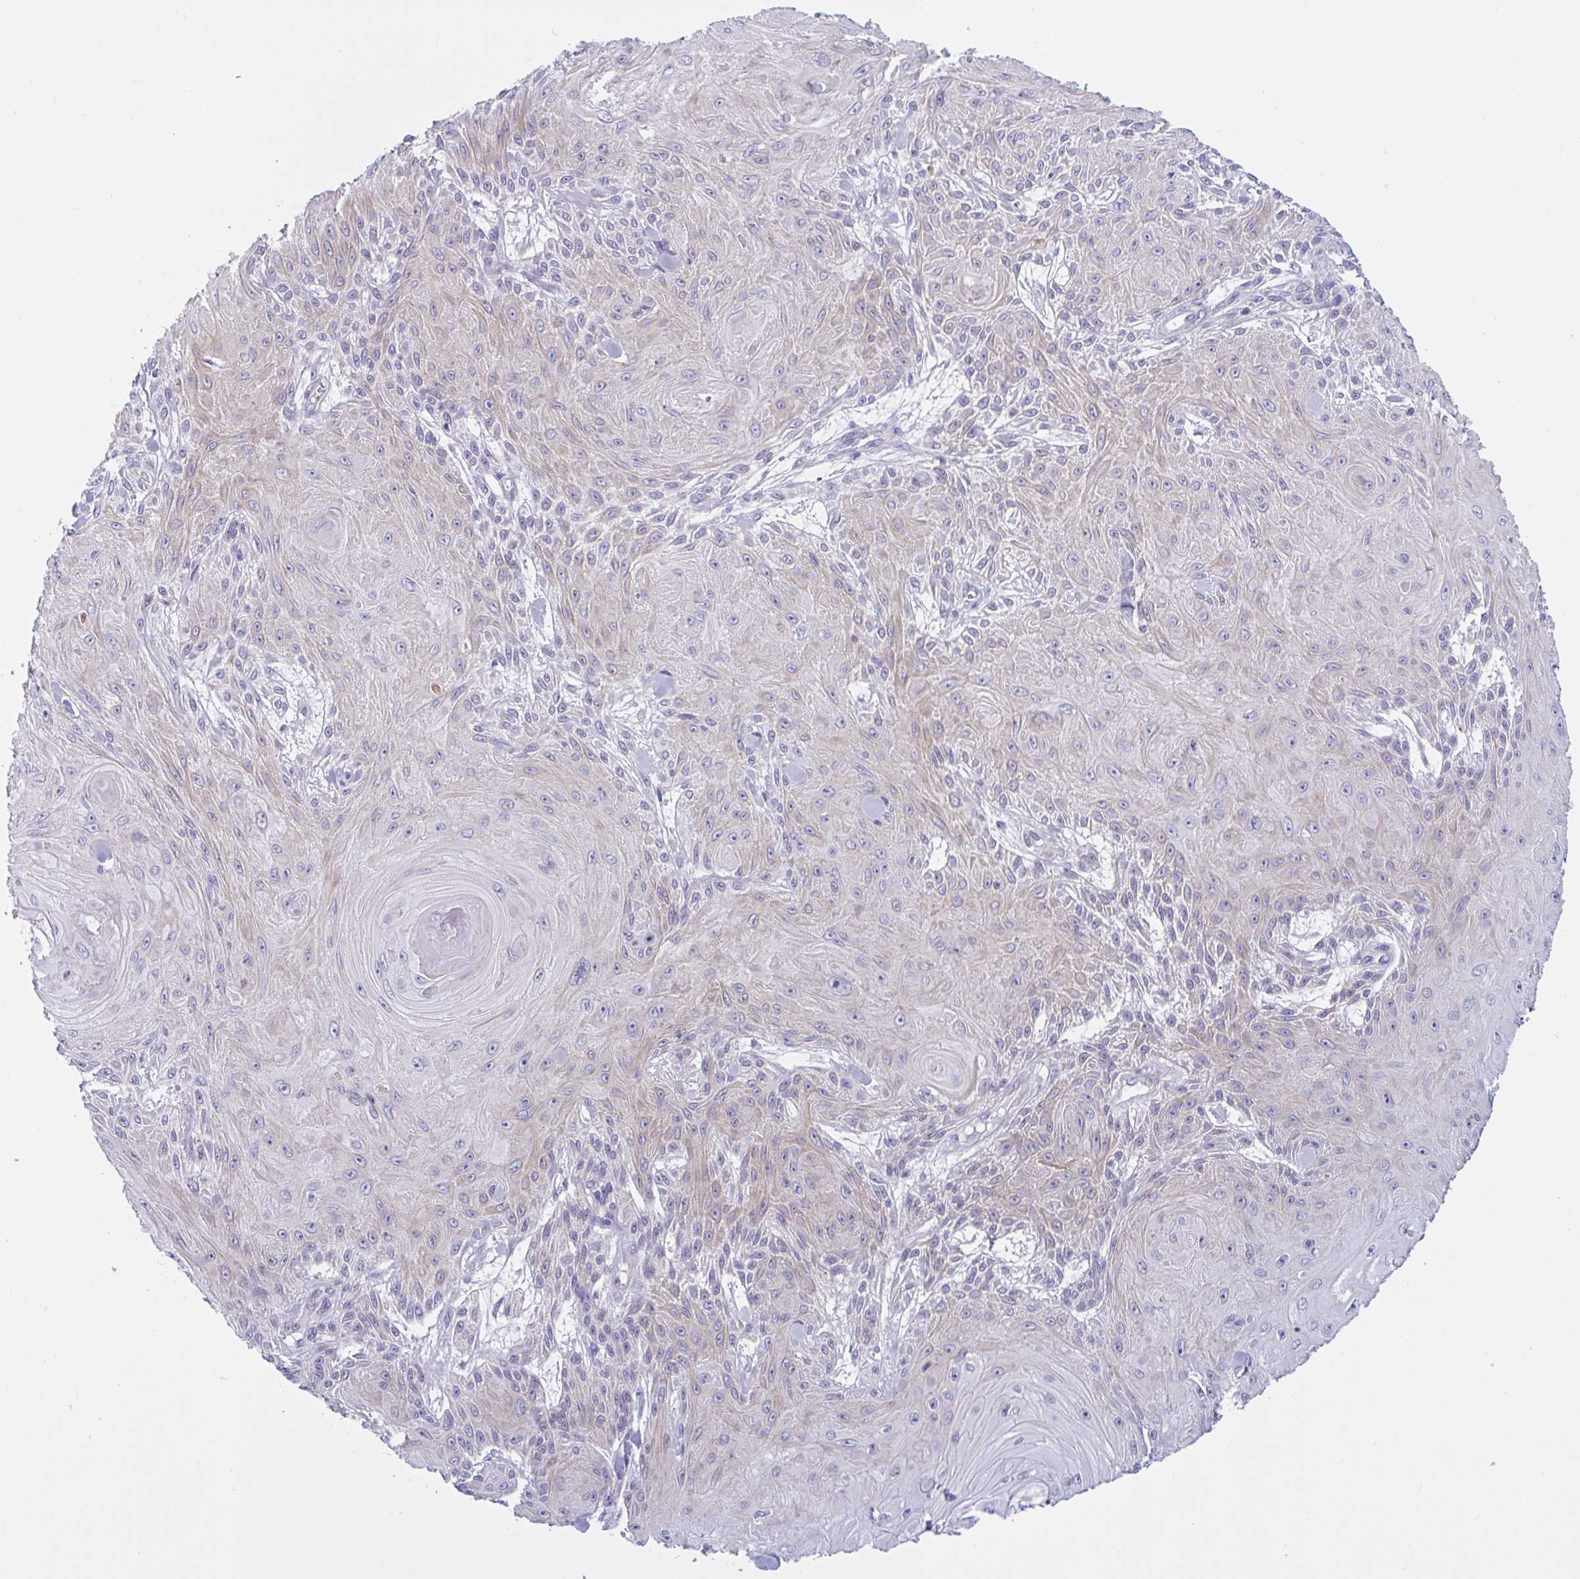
{"staining": {"intensity": "negative", "quantity": "none", "location": "none"}, "tissue": "skin cancer", "cell_type": "Tumor cells", "image_type": "cancer", "snomed": [{"axis": "morphology", "description": "Squamous cell carcinoma, NOS"}, {"axis": "topography", "description": "Skin"}], "caption": "This is an immunohistochemistry photomicrograph of skin cancer (squamous cell carcinoma). There is no expression in tumor cells.", "gene": "SNX11", "patient": {"sex": "male", "age": 88}}